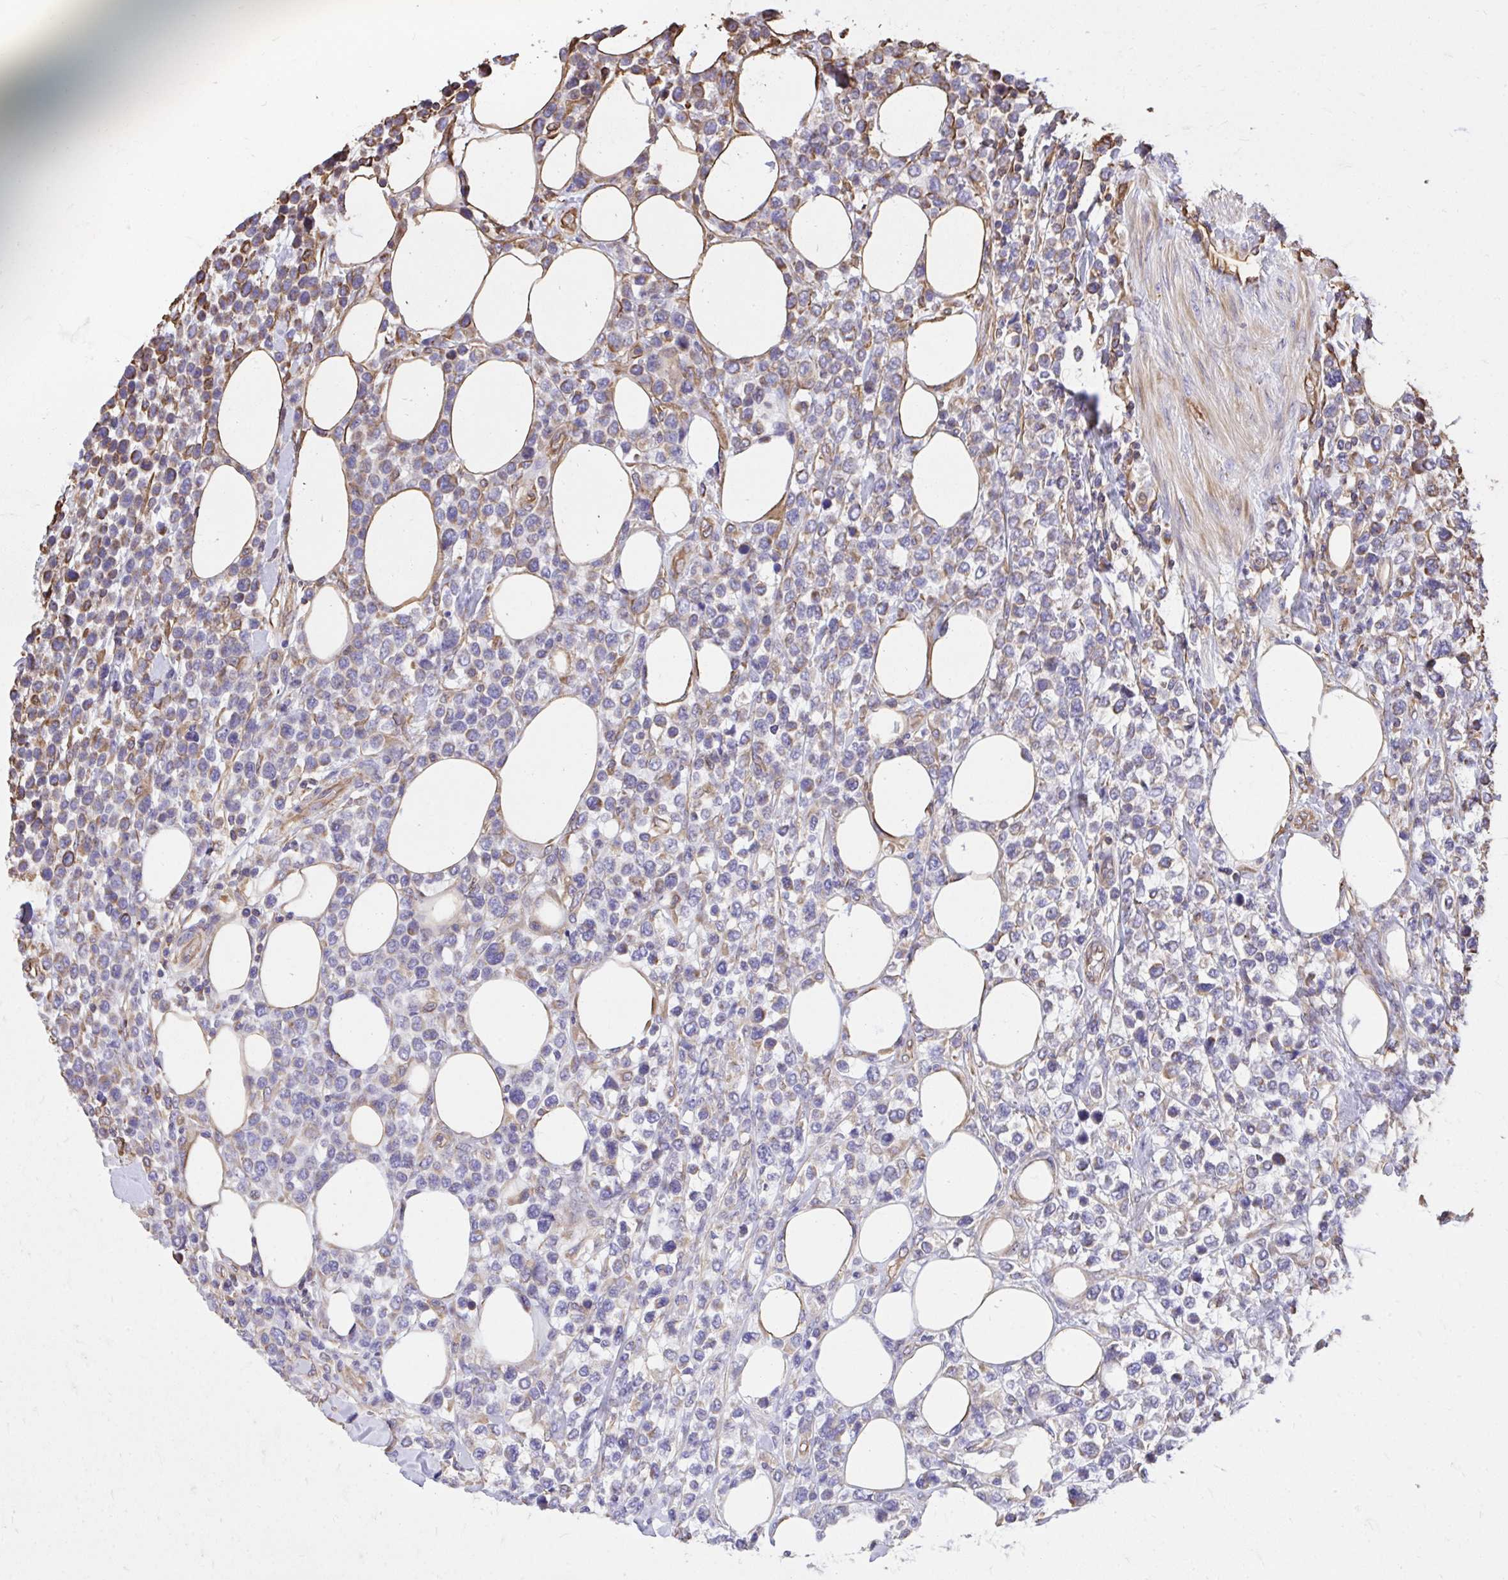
{"staining": {"intensity": "negative", "quantity": "none", "location": "none"}, "tissue": "lymphoma", "cell_type": "Tumor cells", "image_type": "cancer", "snomed": [{"axis": "morphology", "description": "Malignant lymphoma, non-Hodgkin's type, High grade"}, {"axis": "topography", "description": "Soft tissue"}], "caption": "IHC of human high-grade malignant lymphoma, non-Hodgkin's type reveals no positivity in tumor cells. The staining was performed using DAB (3,3'-diaminobenzidine) to visualize the protein expression in brown, while the nuclei were stained in blue with hematoxylin (Magnification: 20x).", "gene": "RNF103", "patient": {"sex": "female", "age": 56}}